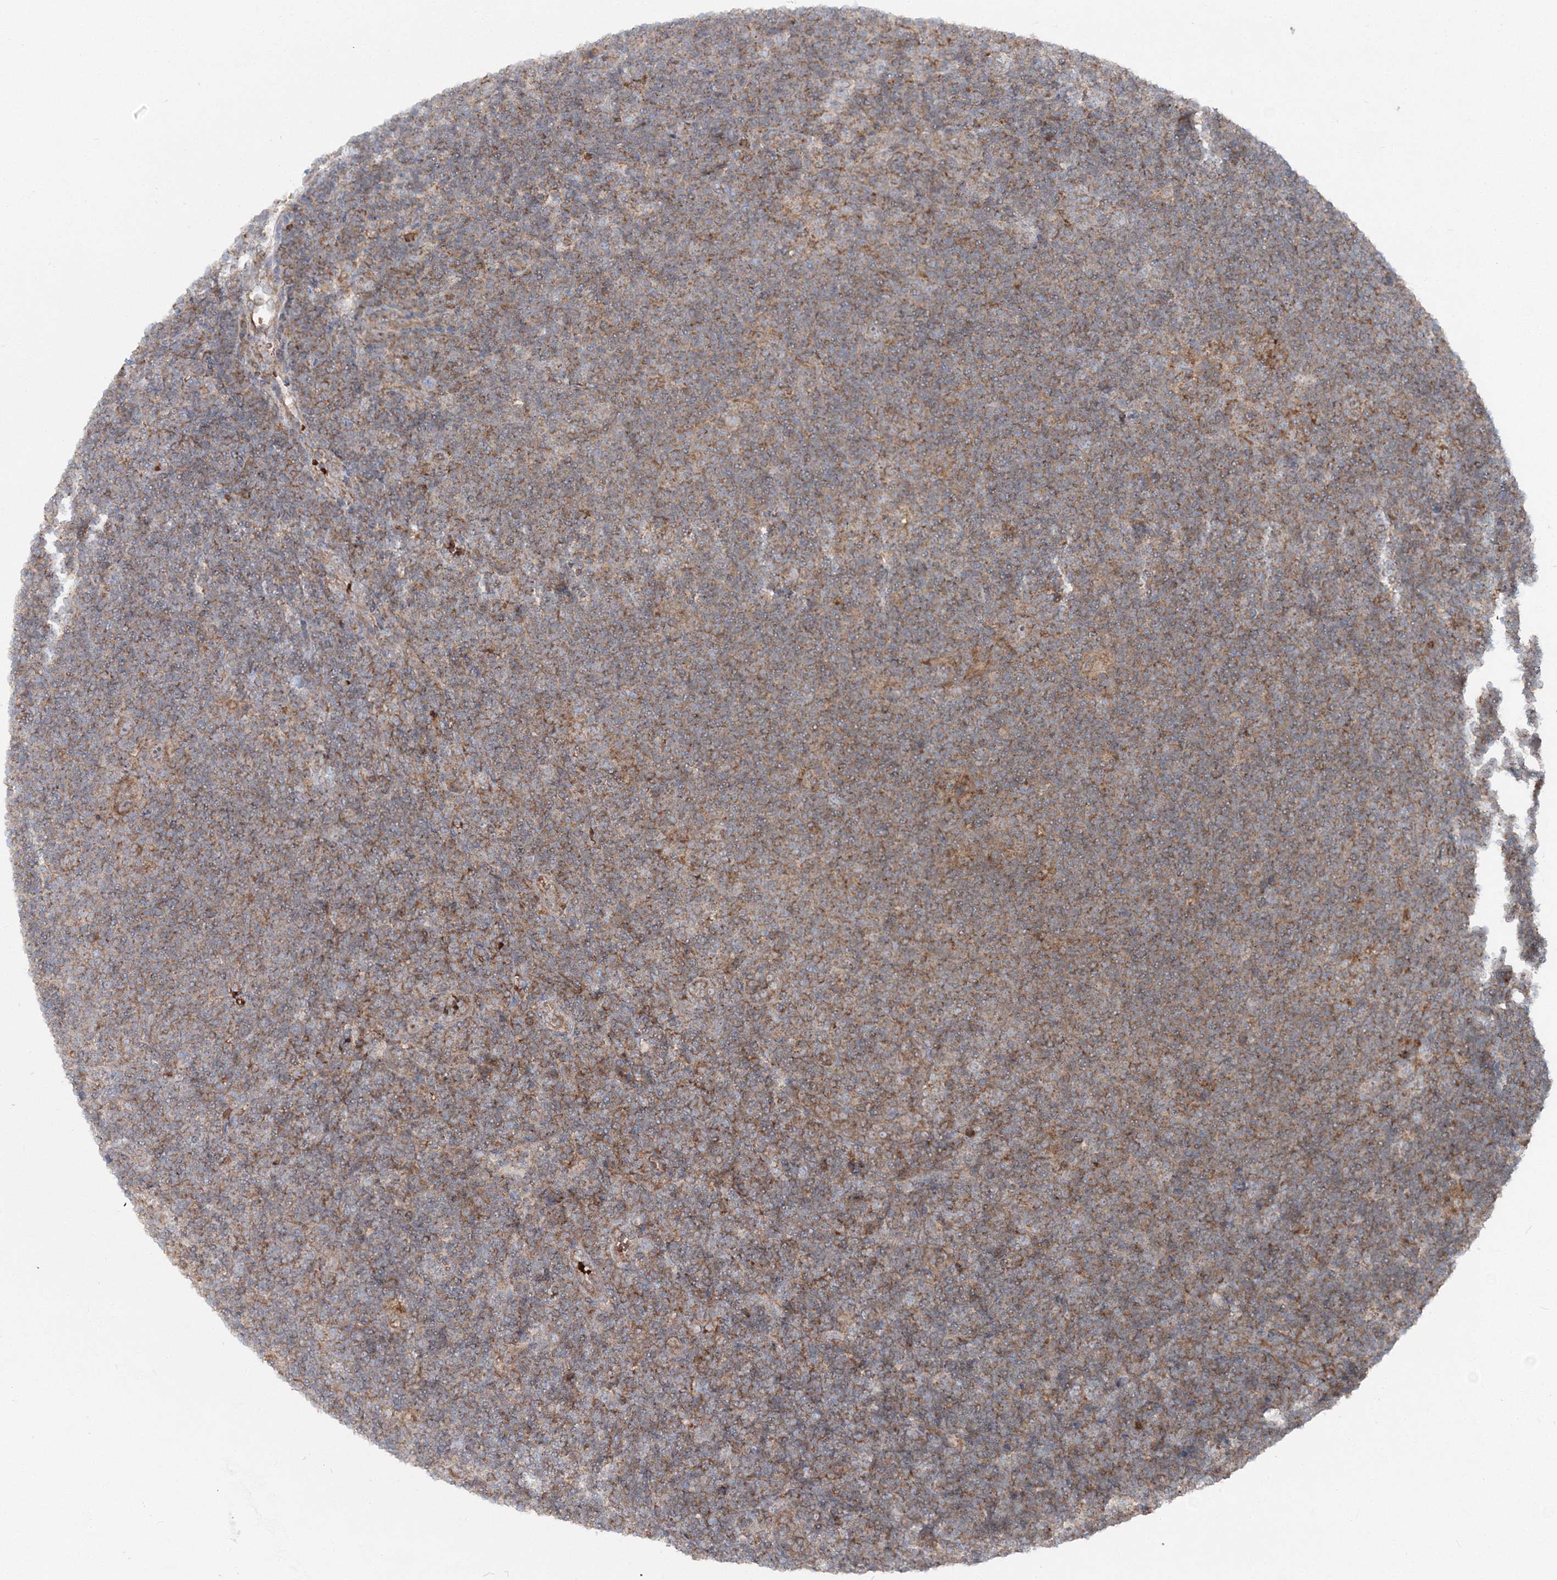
{"staining": {"intensity": "negative", "quantity": "none", "location": "none"}, "tissue": "lymphoma", "cell_type": "Tumor cells", "image_type": "cancer", "snomed": [{"axis": "morphology", "description": "Hodgkin's disease, NOS"}, {"axis": "topography", "description": "Lymph node"}], "caption": "The micrograph displays no staining of tumor cells in Hodgkin's disease.", "gene": "PCBD2", "patient": {"sex": "female", "age": 57}}